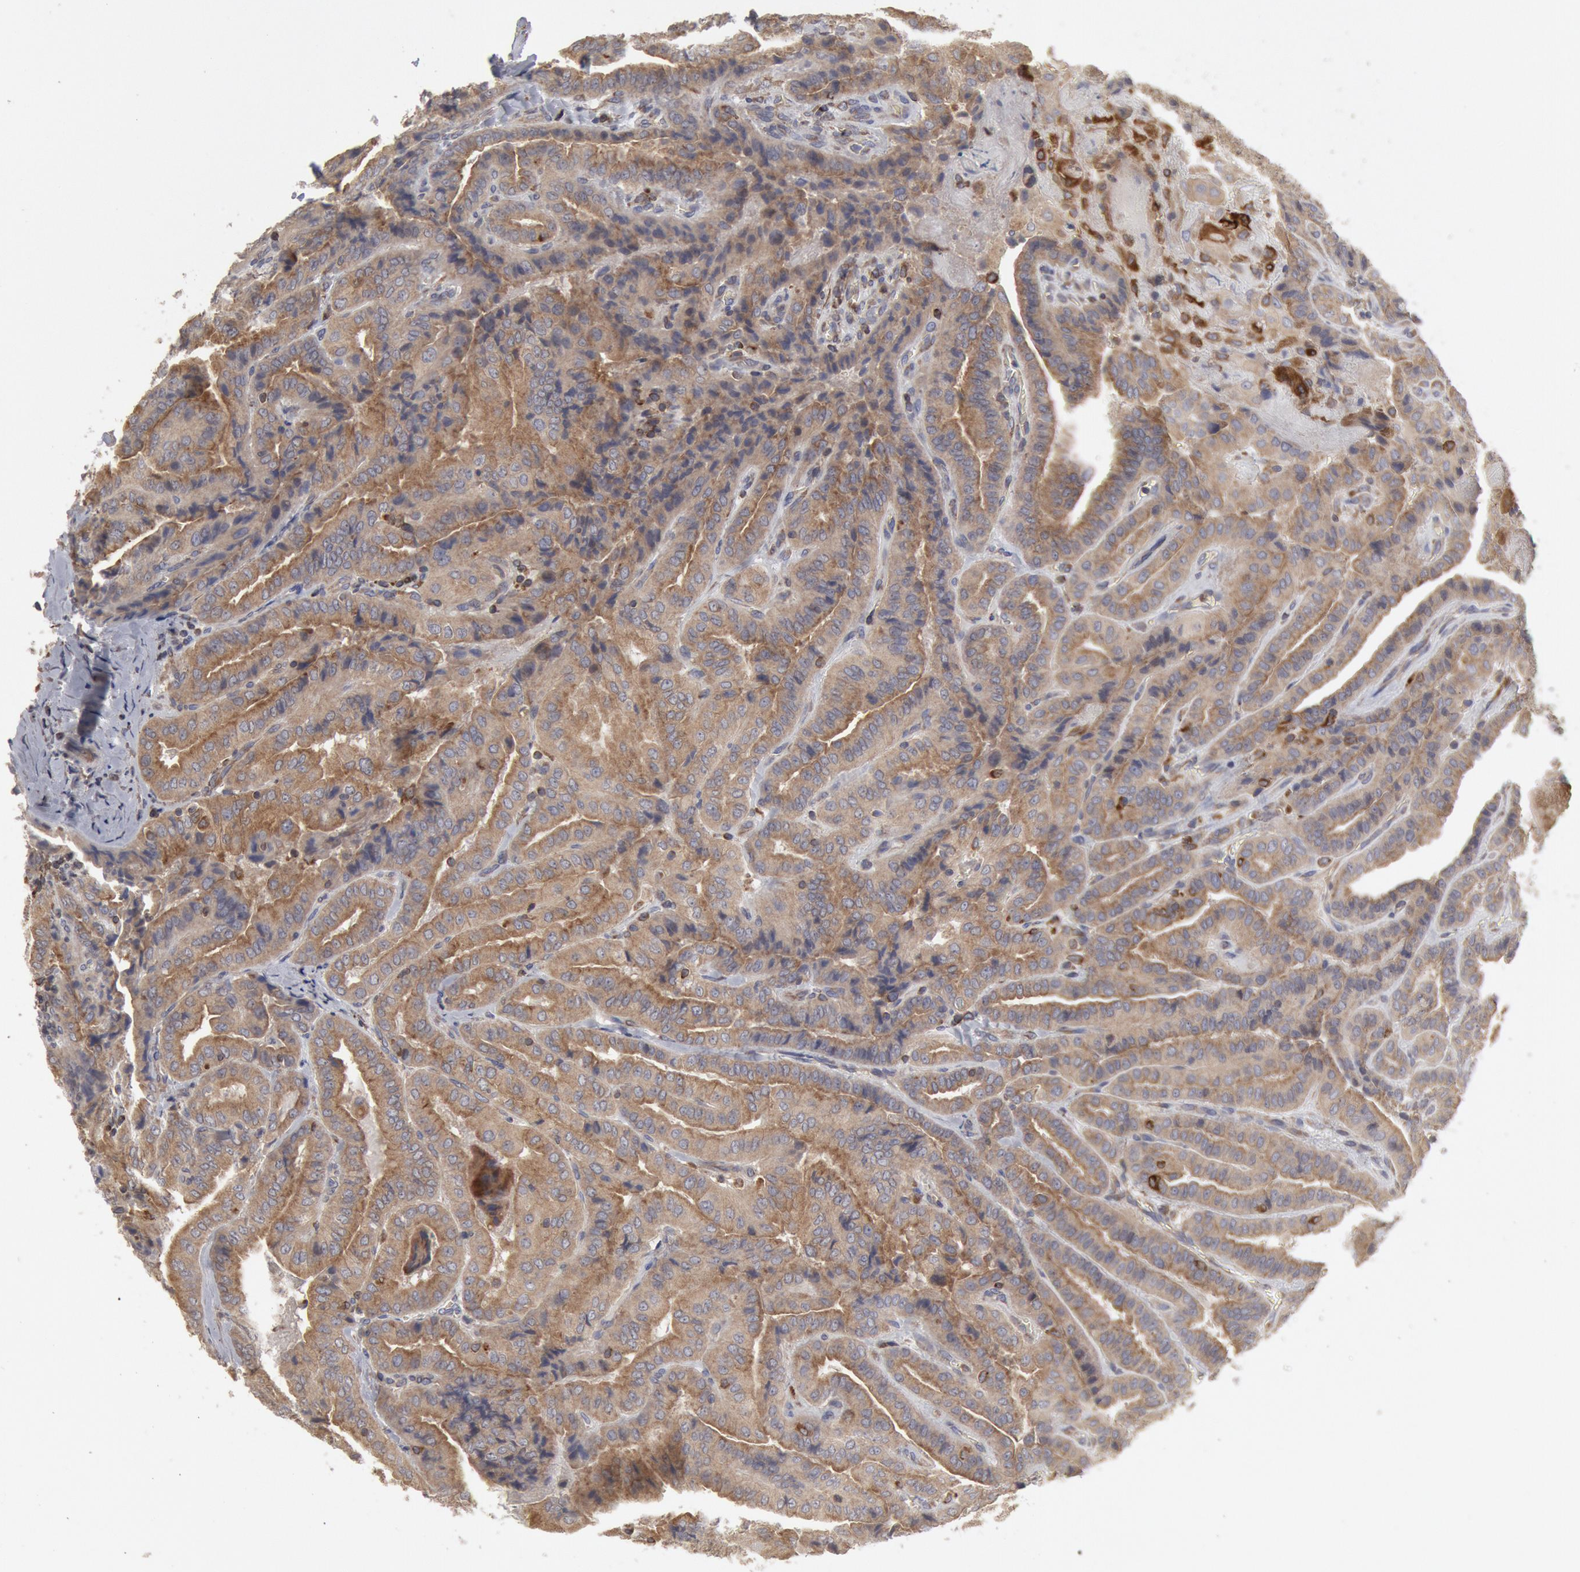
{"staining": {"intensity": "weak", "quantity": ">75%", "location": "cytoplasmic/membranous"}, "tissue": "thyroid cancer", "cell_type": "Tumor cells", "image_type": "cancer", "snomed": [{"axis": "morphology", "description": "Papillary adenocarcinoma, NOS"}, {"axis": "topography", "description": "Thyroid gland"}], "caption": "IHC (DAB) staining of human thyroid papillary adenocarcinoma exhibits weak cytoplasmic/membranous protein expression in approximately >75% of tumor cells.", "gene": "OSBPL8", "patient": {"sex": "female", "age": 71}}